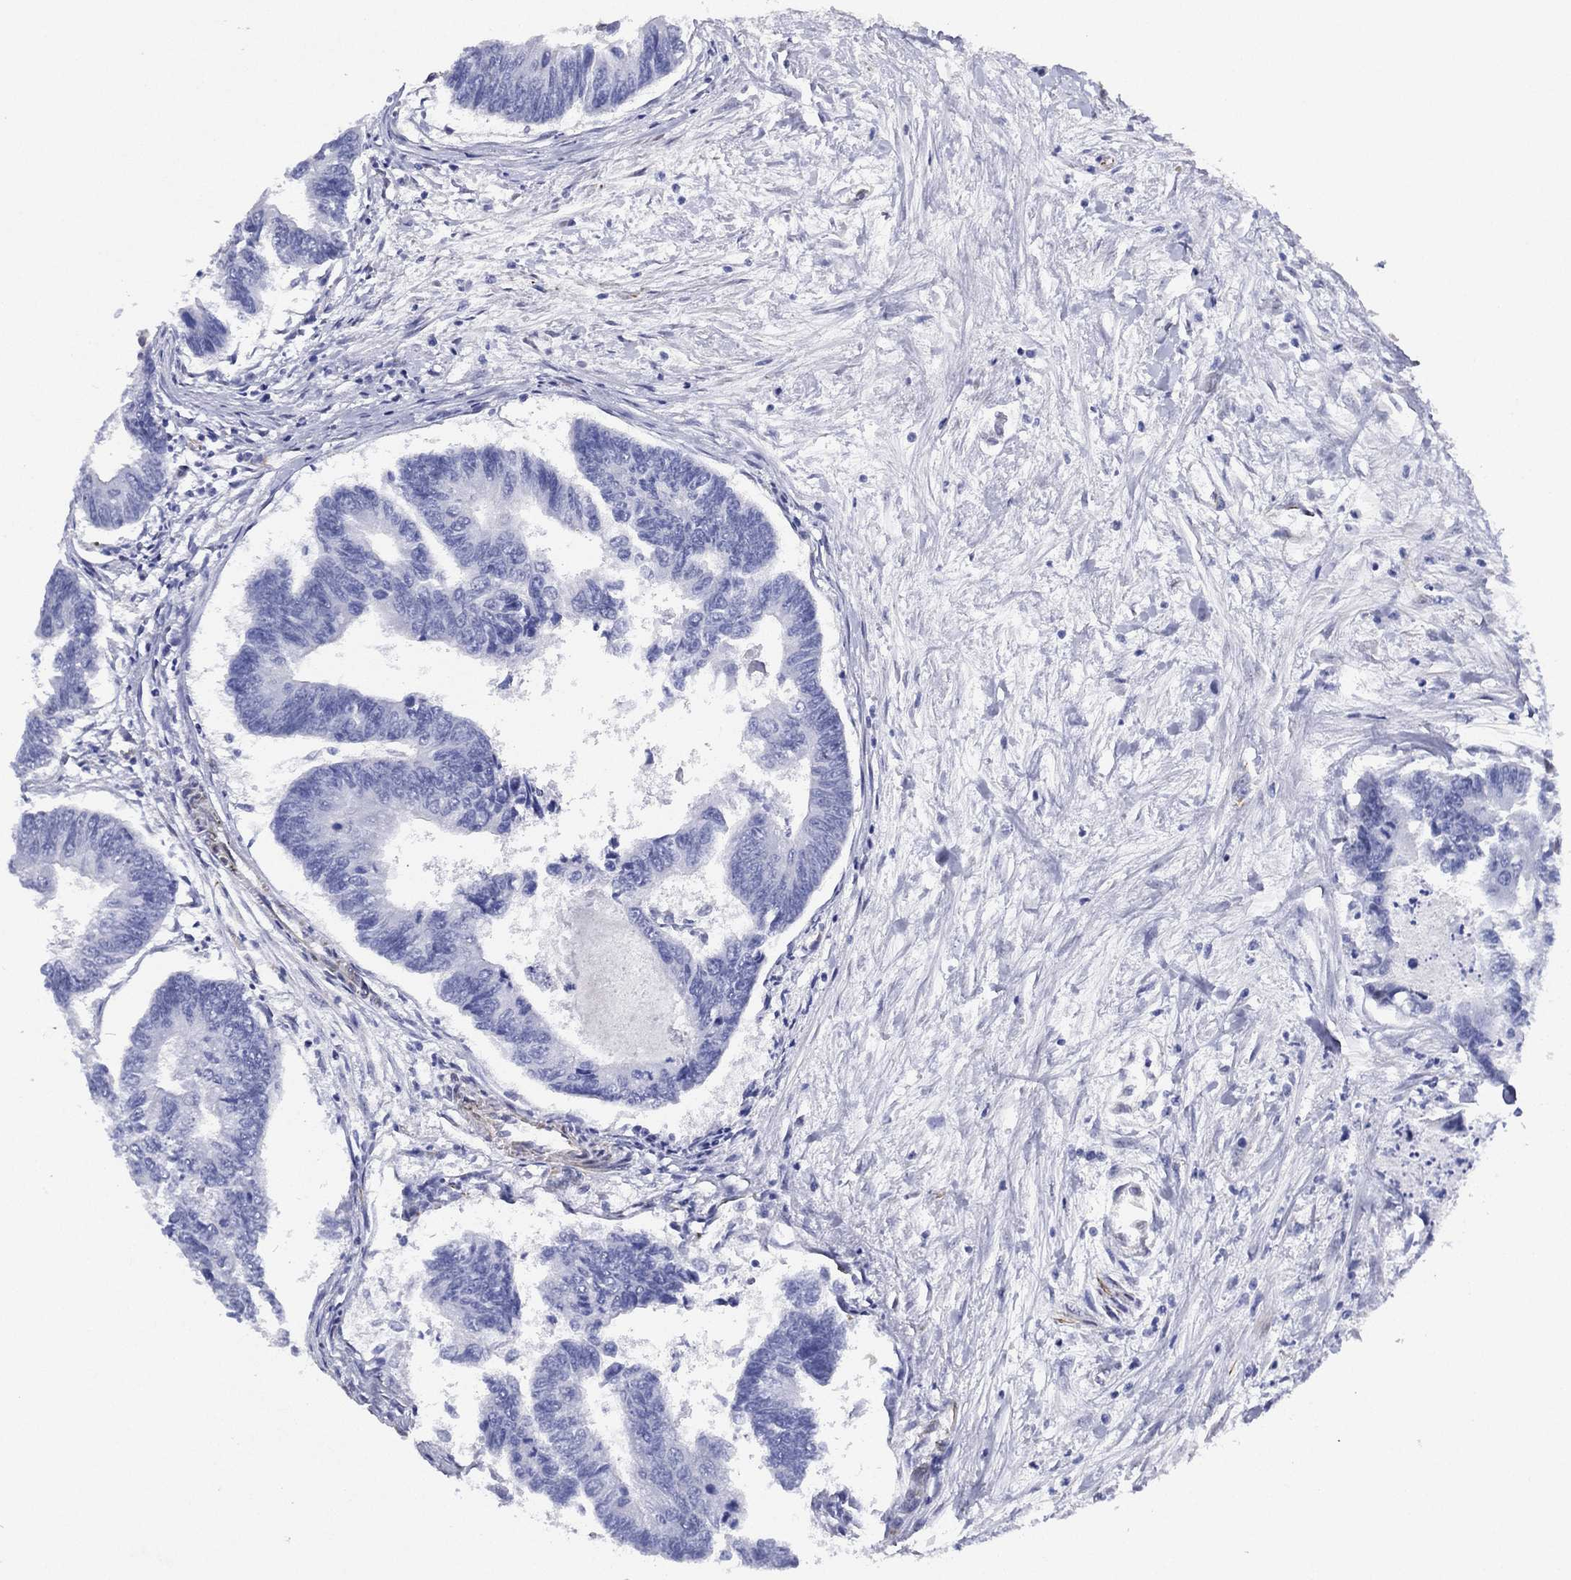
{"staining": {"intensity": "negative", "quantity": "none", "location": "none"}, "tissue": "colorectal cancer", "cell_type": "Tumor cells", "image_type": "cancer", "snomed": [{"axis": "morphology", "description": "Adenocarcinoma, NOS"}, {"axis": "topography", "description": "Colon"}], "caption": "High magnification brightfield microscopy of colorectal adenocarcinoma stained with DAB (brown) and counterstained with hematoxylin (blue): tumor cells show no significant staining. The staining is performed using DAB (3,3'-diaminobenzidine) brown chromogen with nuclei counter-stained in using hematoxylin.", "gene": "MAS1", "patient": {"sex": "female", "age": 65}}